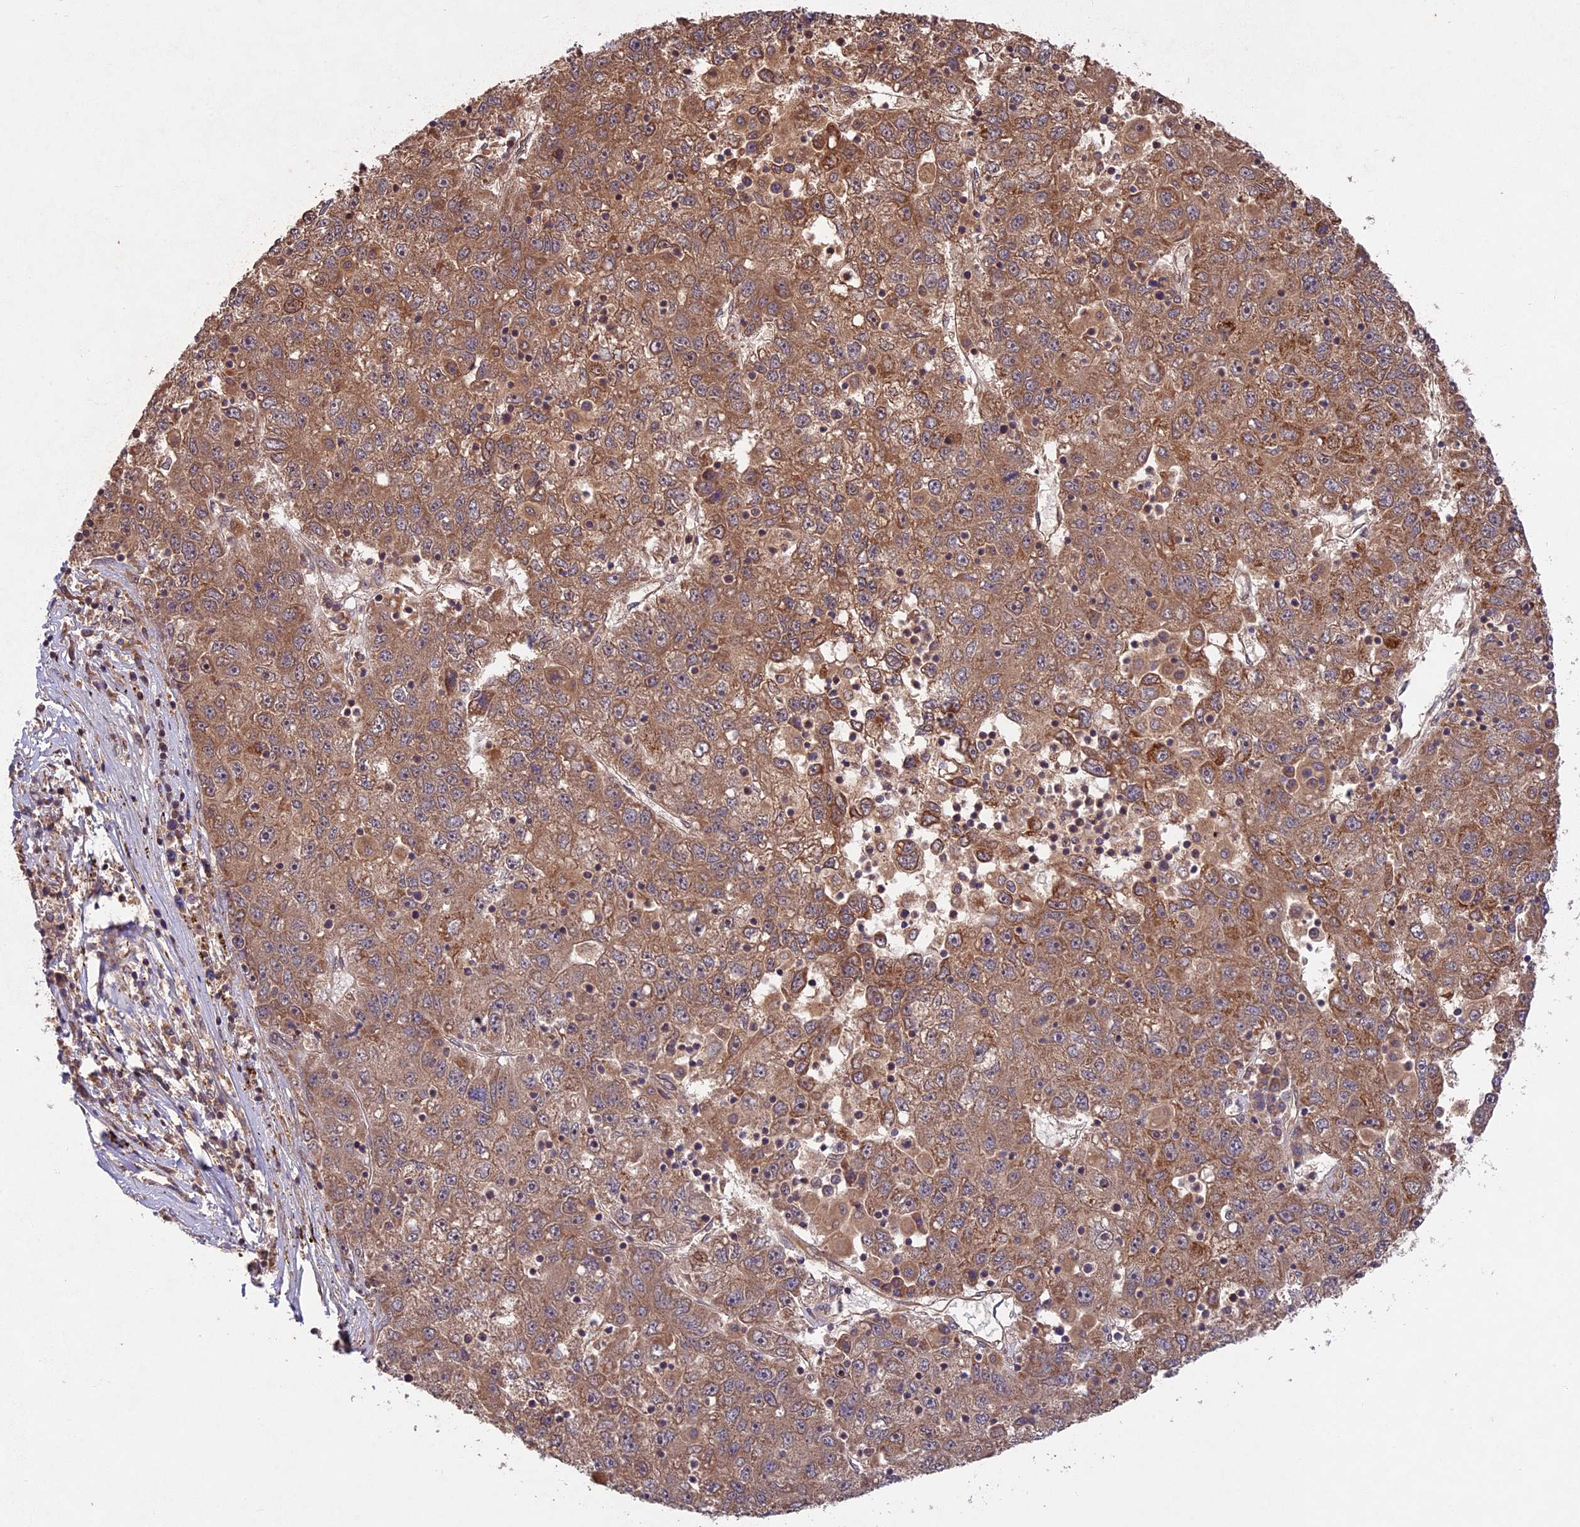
{"staining": {"intensity": "moderate", "quantity": ">75%", "location": "cytoplasmic/membranous"}, "tissue": "liver cancer", "cell_type": "Tumor cells", "image_type": "cancer", "snomed": [{"axis": "morphology", "description": "Carcinoma, Hepatocellular, NOS"}, {"axis": "topography", "description": "Liver"}], "caption": "This photomicrograph exhibits immunohistochemistry (IHC) staining of liver cancer (hepatocellular carcinoma), with medium moderate cytoplasmic/membranous expression in approximately >75% of tumor cells.", "gene": "CHAC1", "patient": {"sex": "male", "age": 49}}